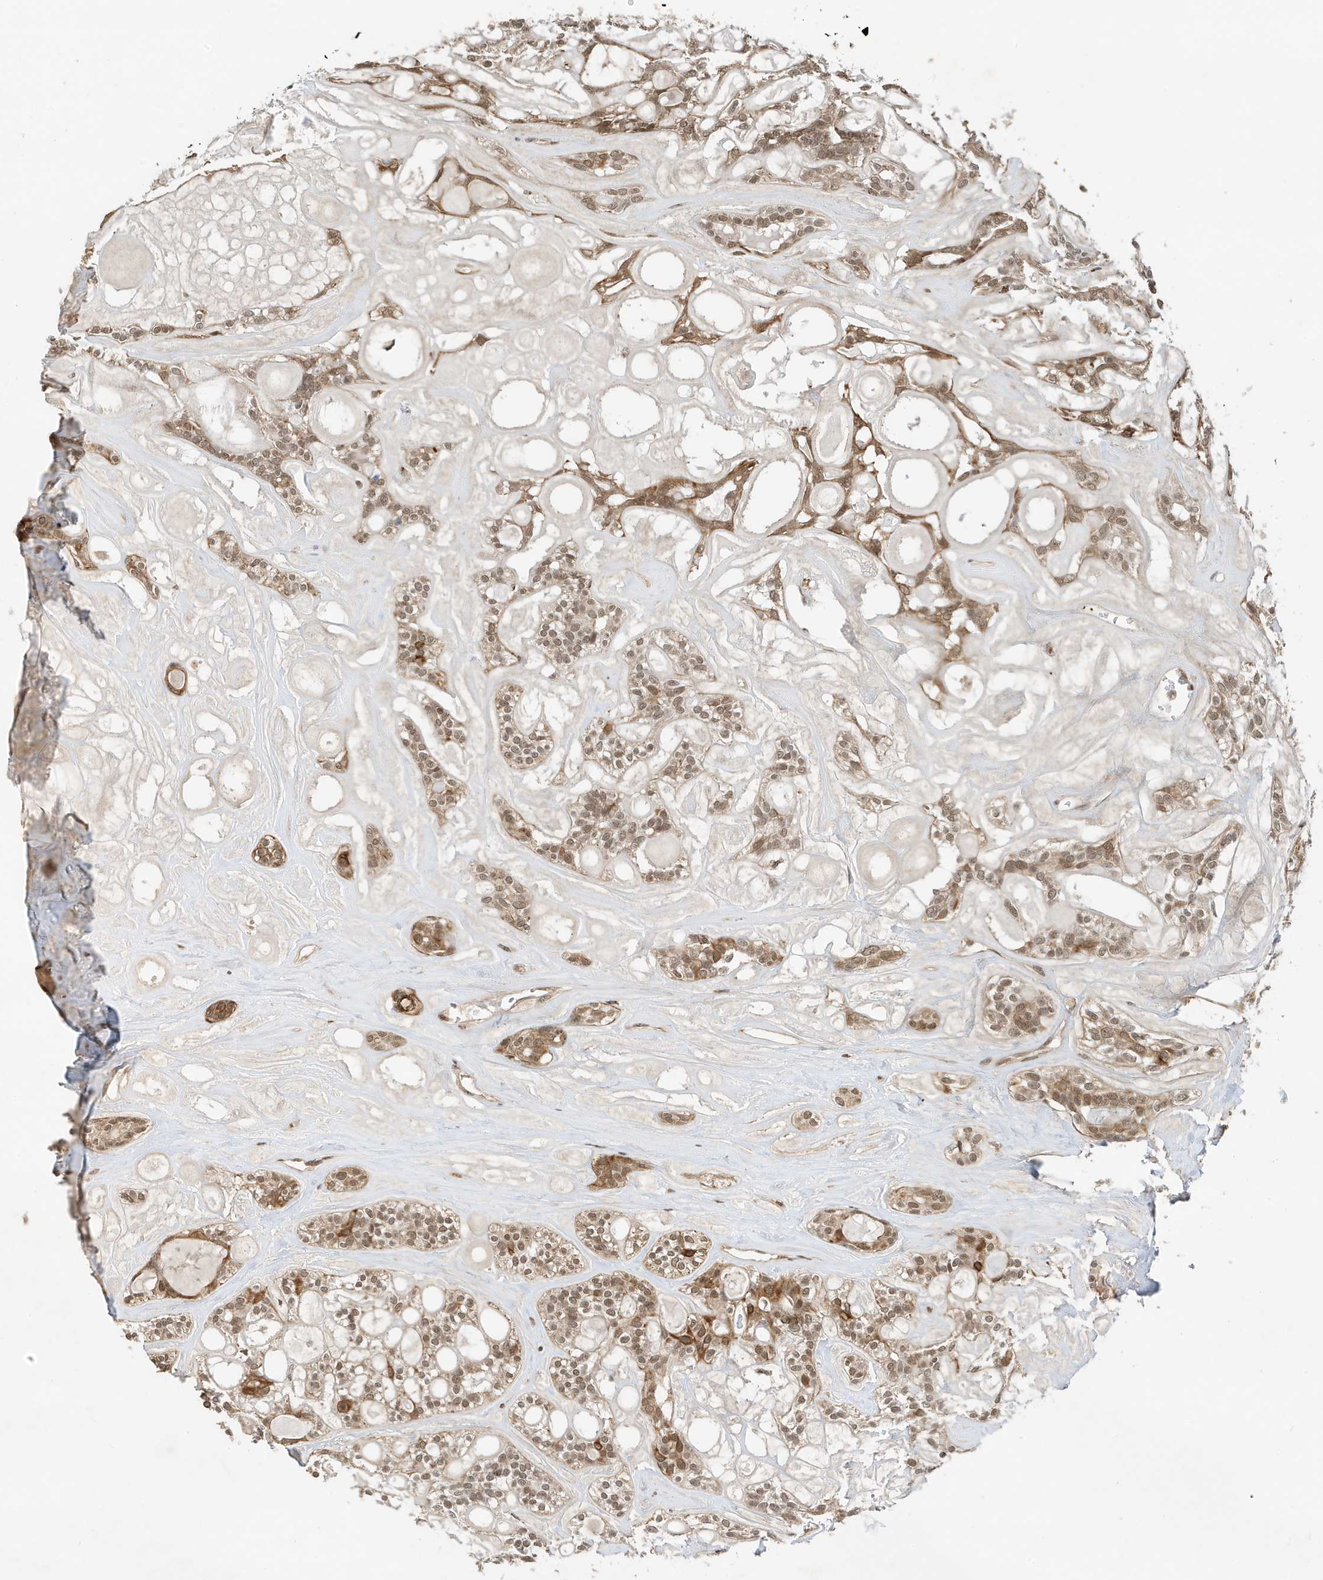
{"staining": {"intensity": "moderate", "quantity": "25%-75%", "location": "cytoplasmic/membranous,nuclear"}, "tissue": "head and neck cancer", "cell_type": "Tumor cells", "image_type": "cancer", "snomed": [{"axis": "morphology", "description": "Adenocarcinoma, NOS"}, {"axis": "topography", "description": "Head-Neck"}], "caption": "Immunohistochemical staining of human head and neck cancer reveals medium levels of moderate cytoplasmic/membranous and nuclear positivity in approximately 25%-75% of tumor cells.", "gene": "MAST3", "patient": {"sex": "male", "age": 66}}